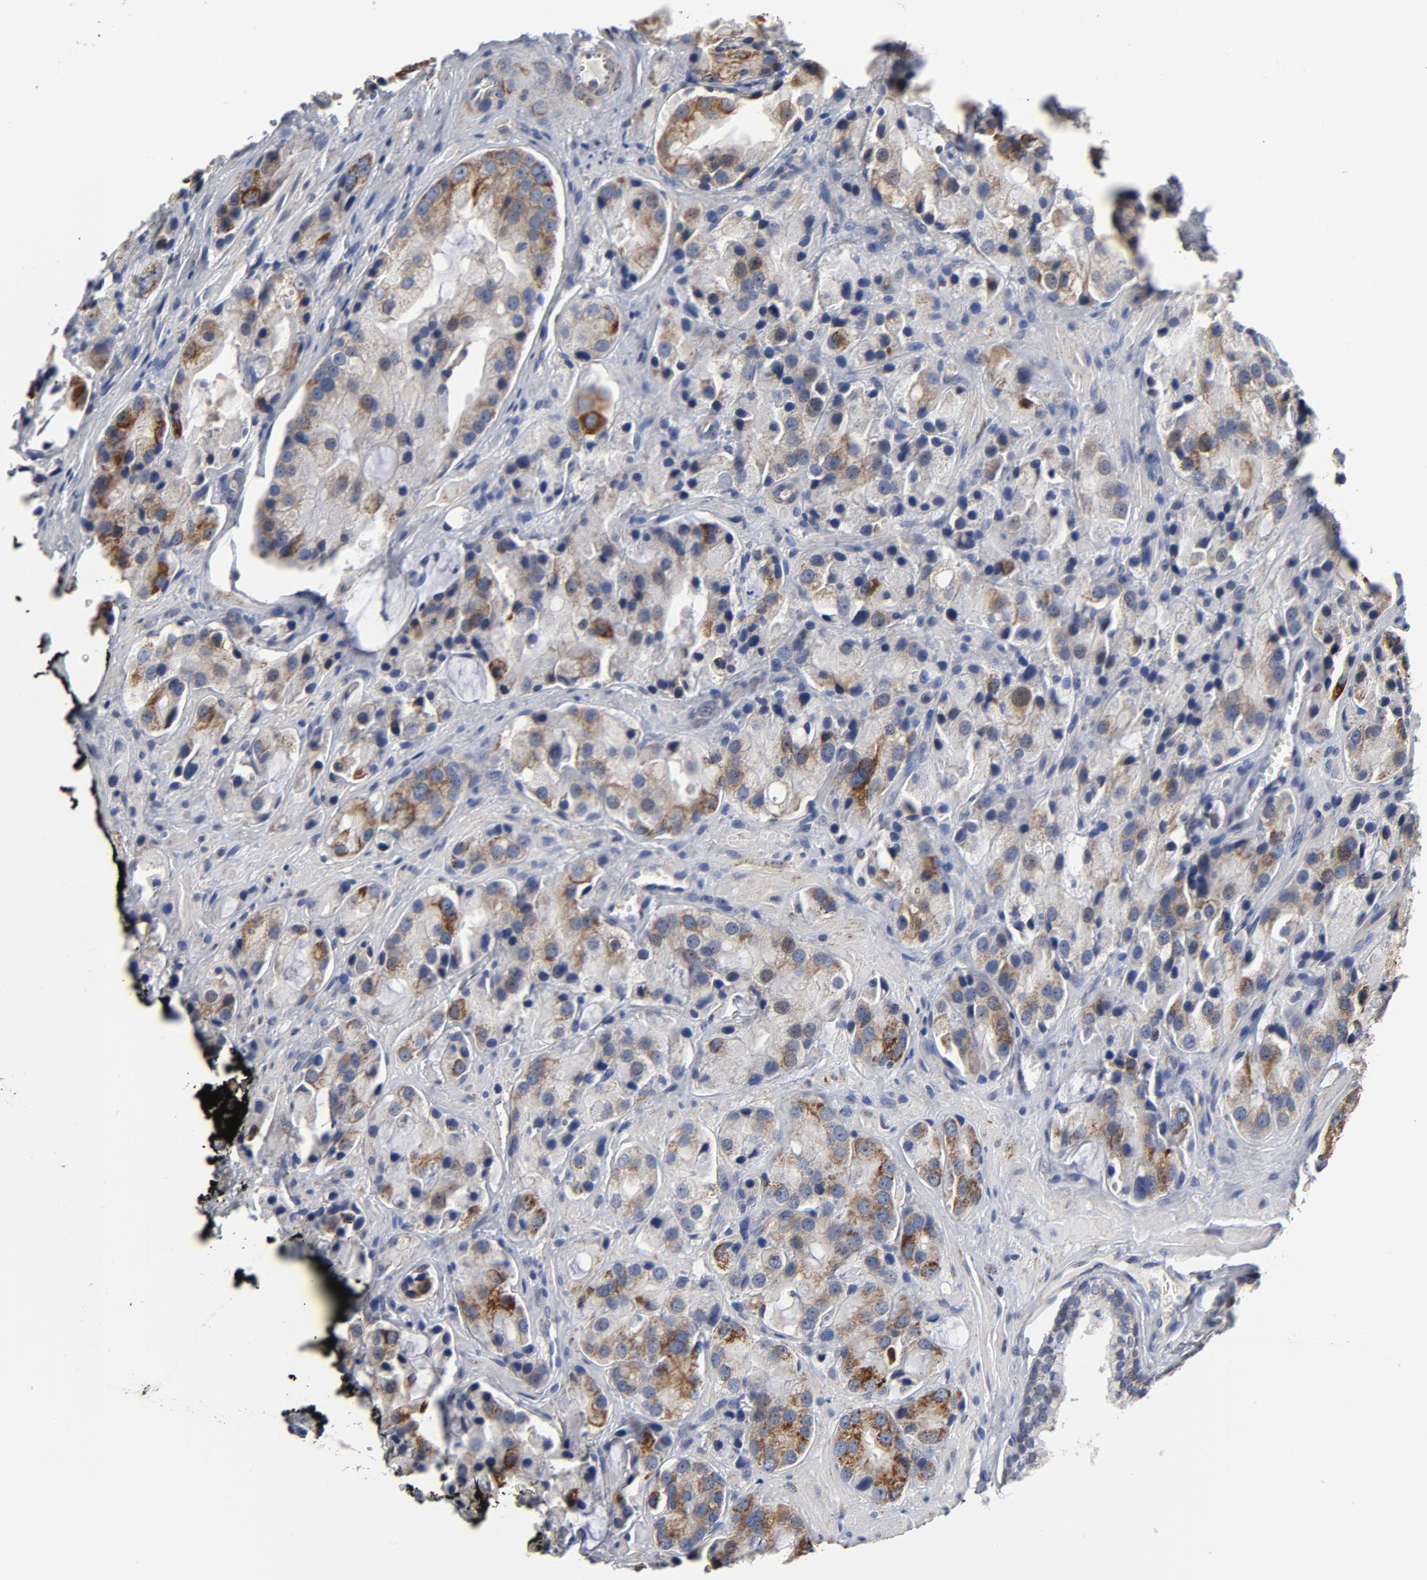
{"staining": {"intensity": "moderate", "quantity": "25%-75%", "location": "cytoplasmic/membranous"}, "tissue": "prostate cancer", "cell_type": "Tumor cells", "image_type": "cancer", "snomed": [{"axis": "morphology", "description": "Adenocarcinoma, High grade"}, {"axis": "topography", "description": "Prostate"}], "caption": "Protein staining of prostate high-grade adenocarcinoma tissue exhibits moderate cytoplasmic/membranous positivity in about 25%-75% of tumor cells.", "gene": "NDUFV2", "patient": {"sex": "male", "age": 70}}